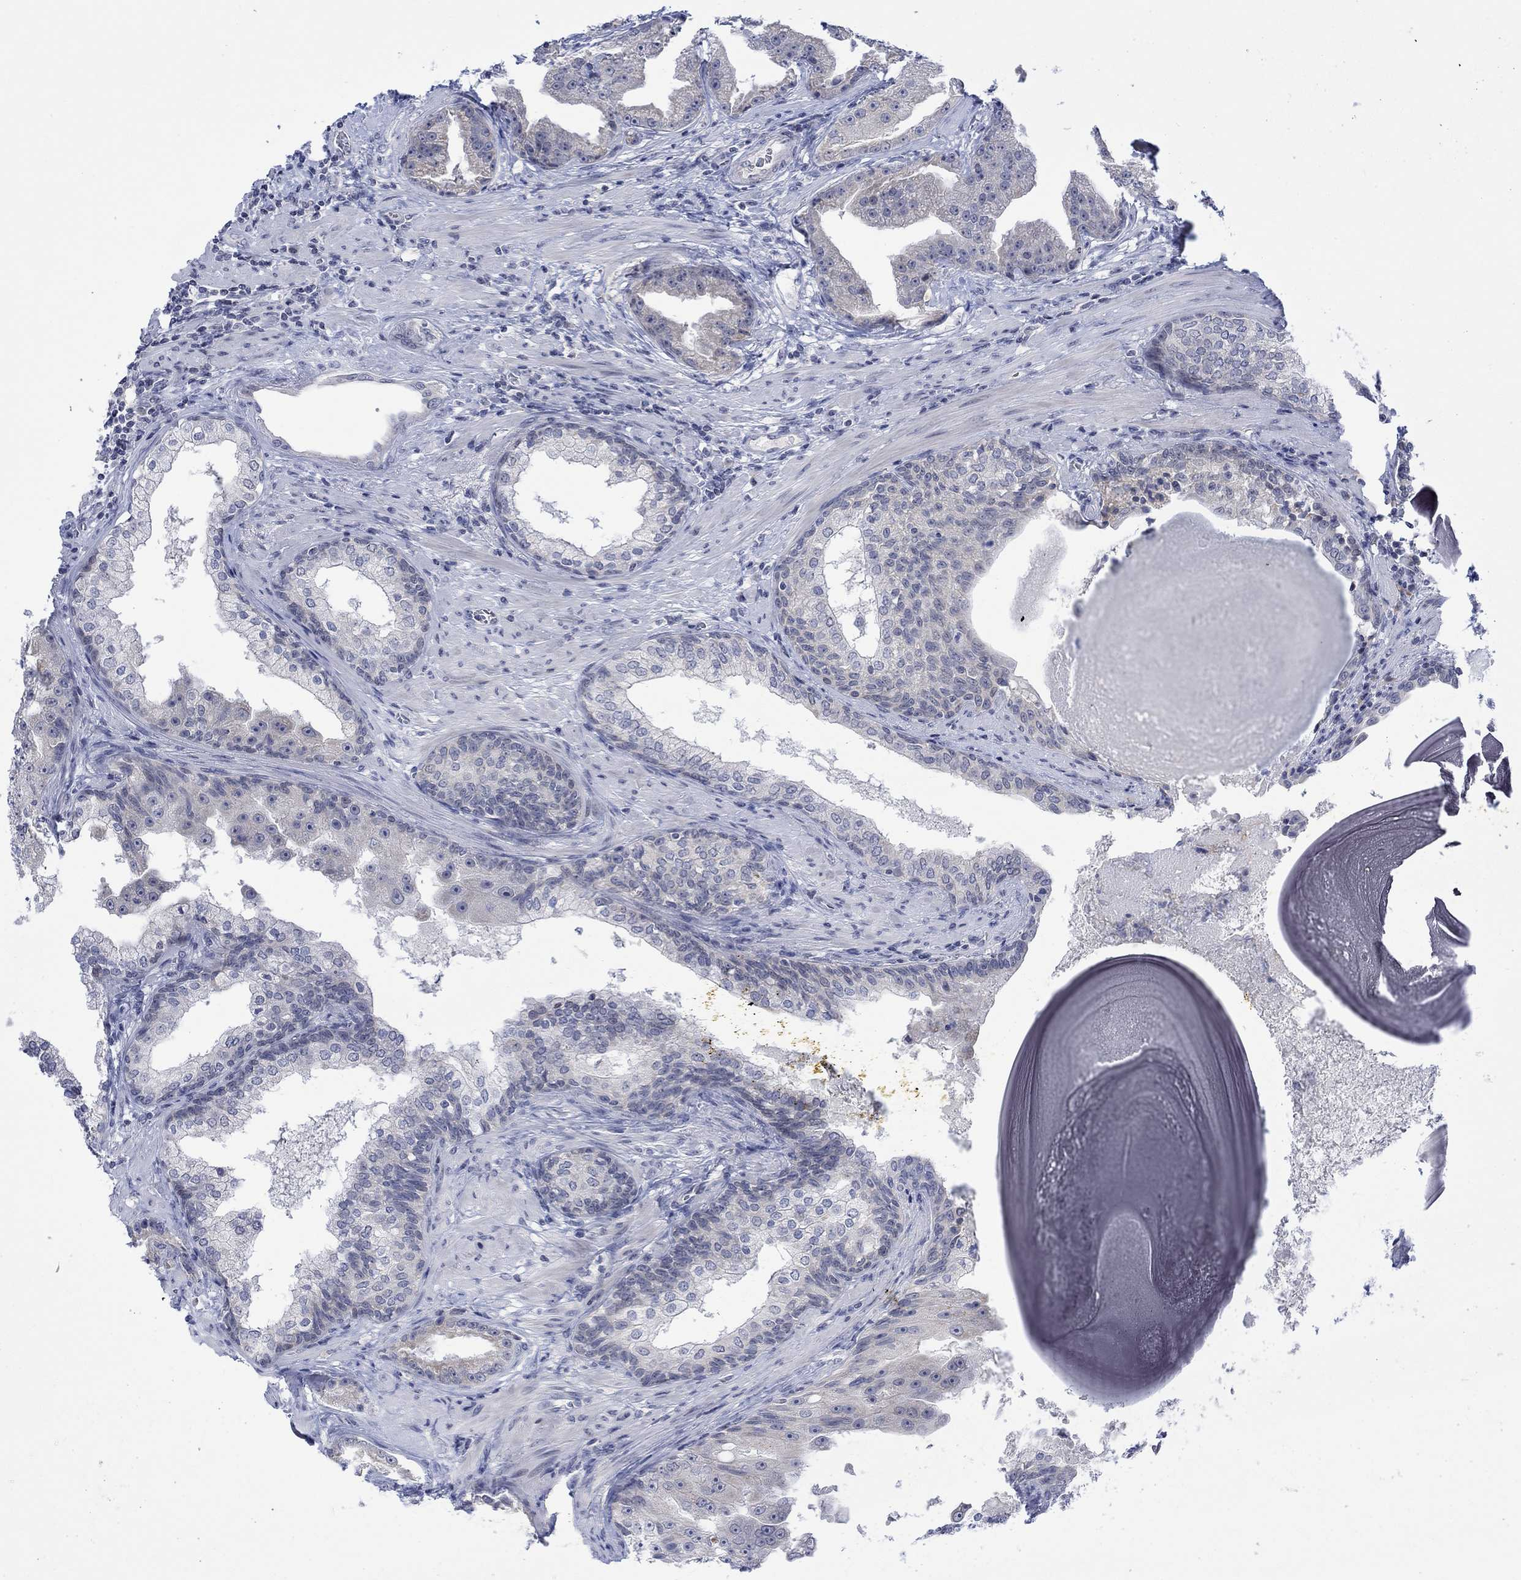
{"staining": {"intensity": "negative", "quantity": "none", "location": "none"}, "tissue": "prostate cancer", "cell_type": "Tumor cells", "image_type": "cancer", "snomed": [{"axis": "morphology", "description": "Adenocarcinoma, Low grade"}, {"axis": "topography", "description": "Prostate"}], "caption": "Immunohistochemistry of human low-grade adenocarcinoma (prostate) shows no positivity in tumor cells. (DAB immunohistochemistry (IHC) with hematoxylin counter stain).", "gene": "DCX", "patient": {"sex": "male", "age": 62}}